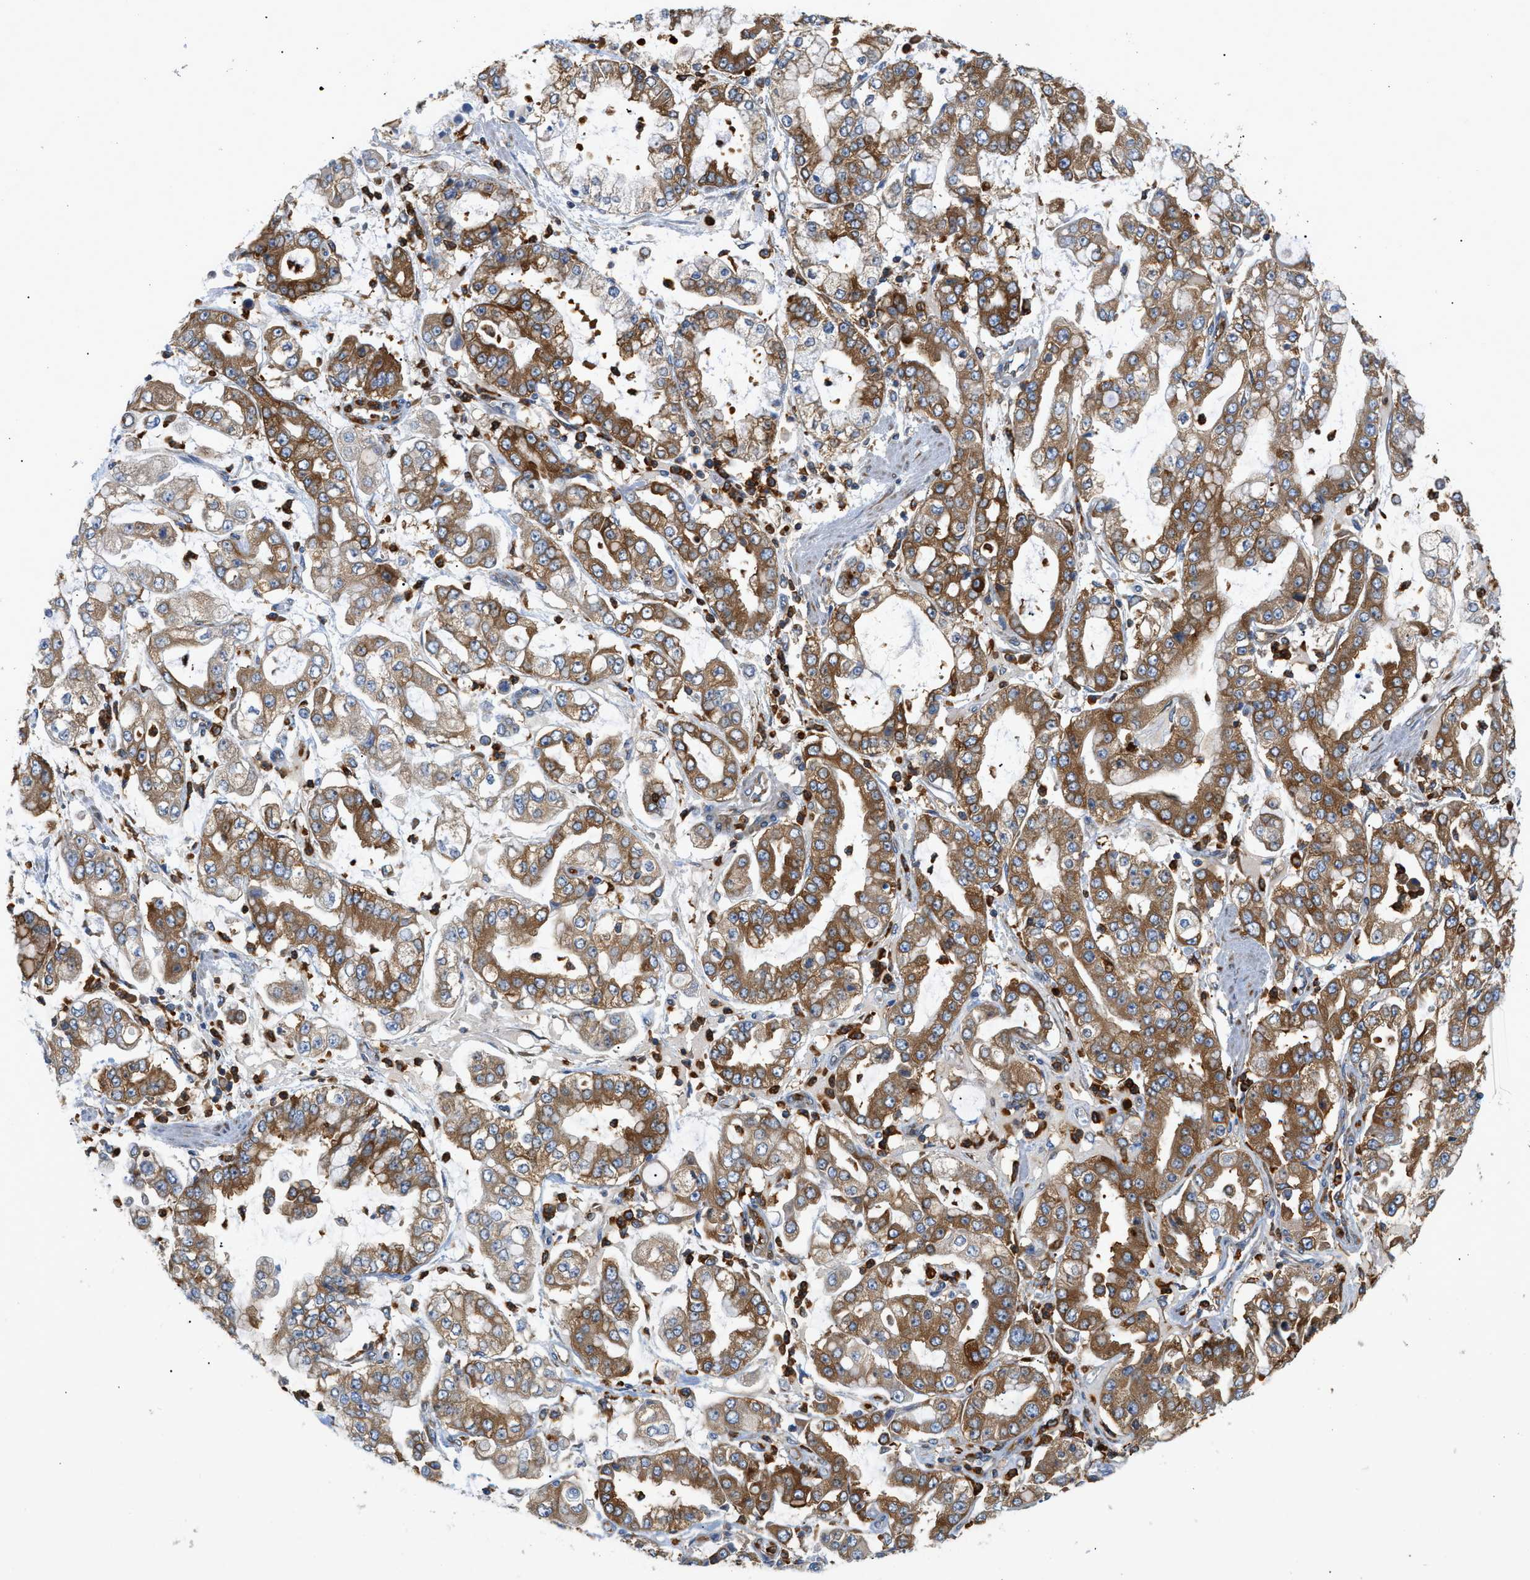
{"staining": {"intensity": "strong", "quantity": ">75%", "location": "cytoplasmic/membranous"}, "tissue": "stomach cancer", "cell_type": "Tumor cells", "image_type": "cancer", "snomed": [{"axis": "morphology", "description": "Adenocarcinoma, NOS"}, {"axis": "topography", "description": "Stomach"}], "caption": "A brown stain highlights strong cytoplasmic/membranous positivity of a protein in adenocarcinoma (stomach) tumor cells.", "gene": "GPAT4", "patient": {"sex": "male", "age": 76}}